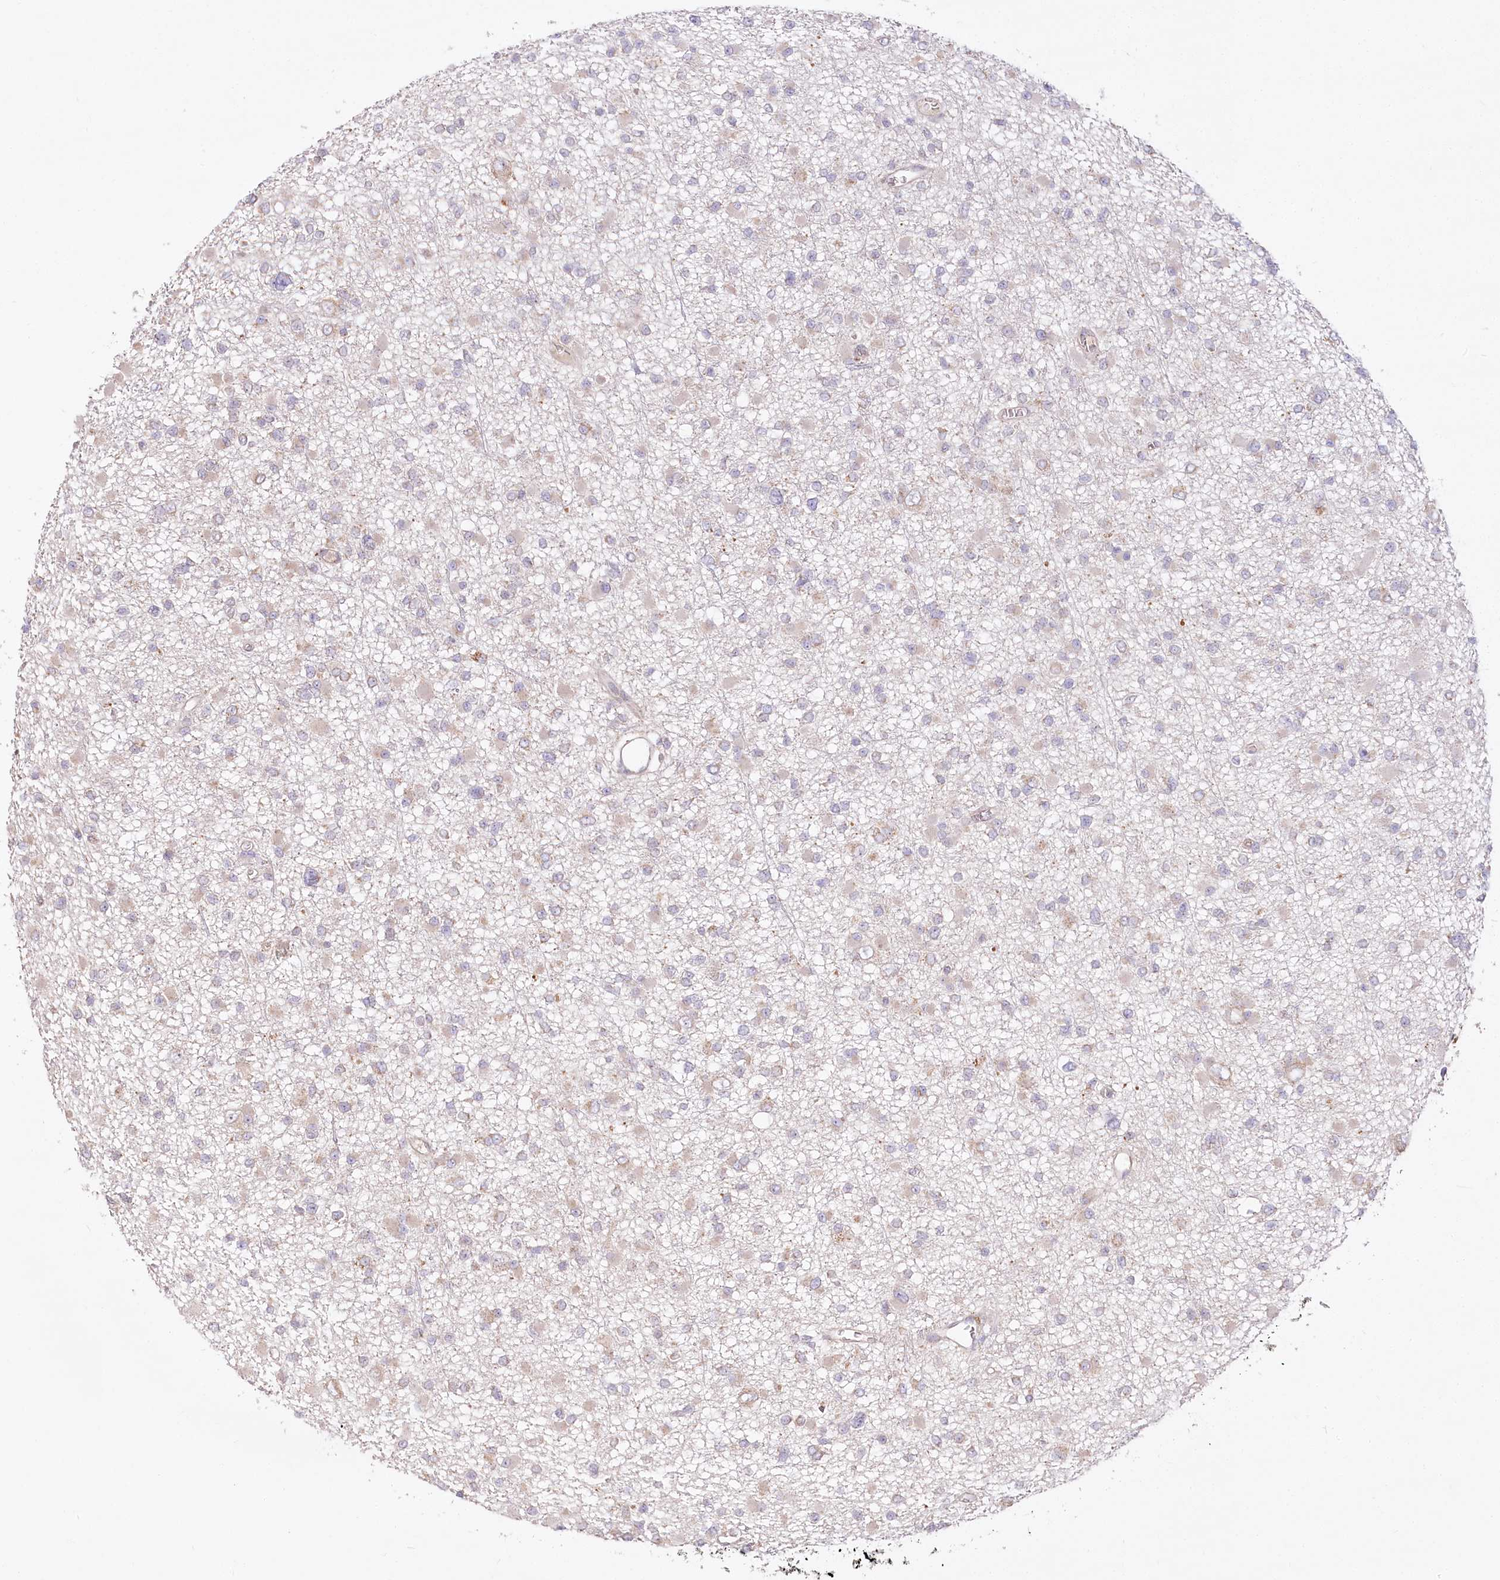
{"staining": {"intensity": "weak", "quantity": "25%-75%", "location": "cytoplasmic/membranous"}, "tissue": "glioma", "cell_type": "Tumor cells", "image_type": "cancer", "snomed": [{"axis": "morphology", "description": "Glioma, malignant, Low grade"}, {"axis": "topography", "description": "Brain"}], "caption": "This is an image of immunohistochemistry staining of malignant low-grade glioma, which shows weak expression in the cytoplasmic/membranous of tumor cells.", "gene": "STT3B", "patient": {"sex": "female", "age": 22}}